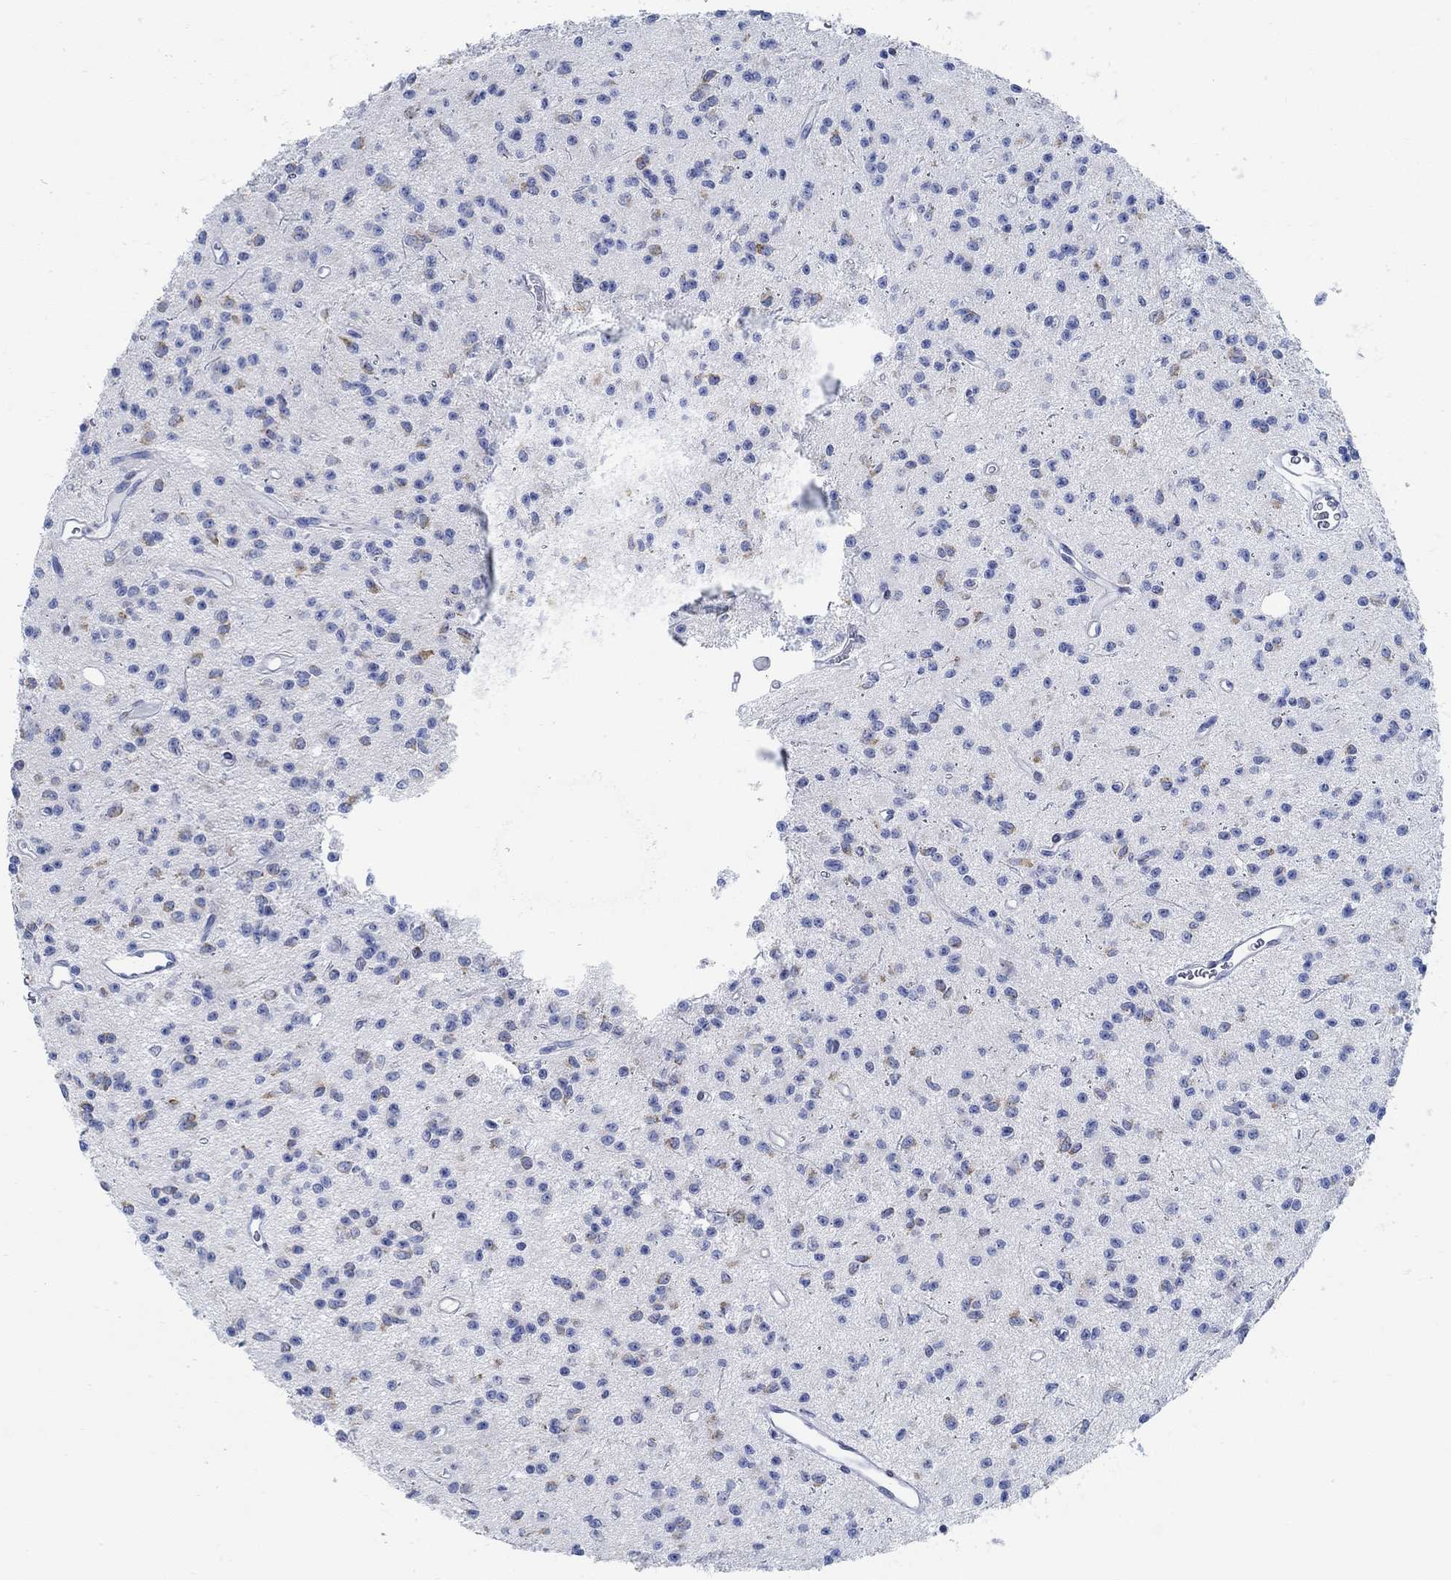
{"staining": {"intensity": "moderate", "quantity": "<25%", "location": "cytoplasmic/membranous"}, "tissue": "glioma", "cell_type": "Tumor cells", "image_type": "cancer", "snomed": [{"axis": "morphology", "description": "Glioma, malignant, Low grade"}, {"axis": "topography", "description": "Brain"}], "caption": "Moderate cytoplasmic/membranous staining is appreciated in approximately <25% of tumor cells in glioma. (DAB IHC, brown staining for protein, blue staining for nuclei).", "gene": "RBM20", "patient": {"sex": "female", "age": 45}}